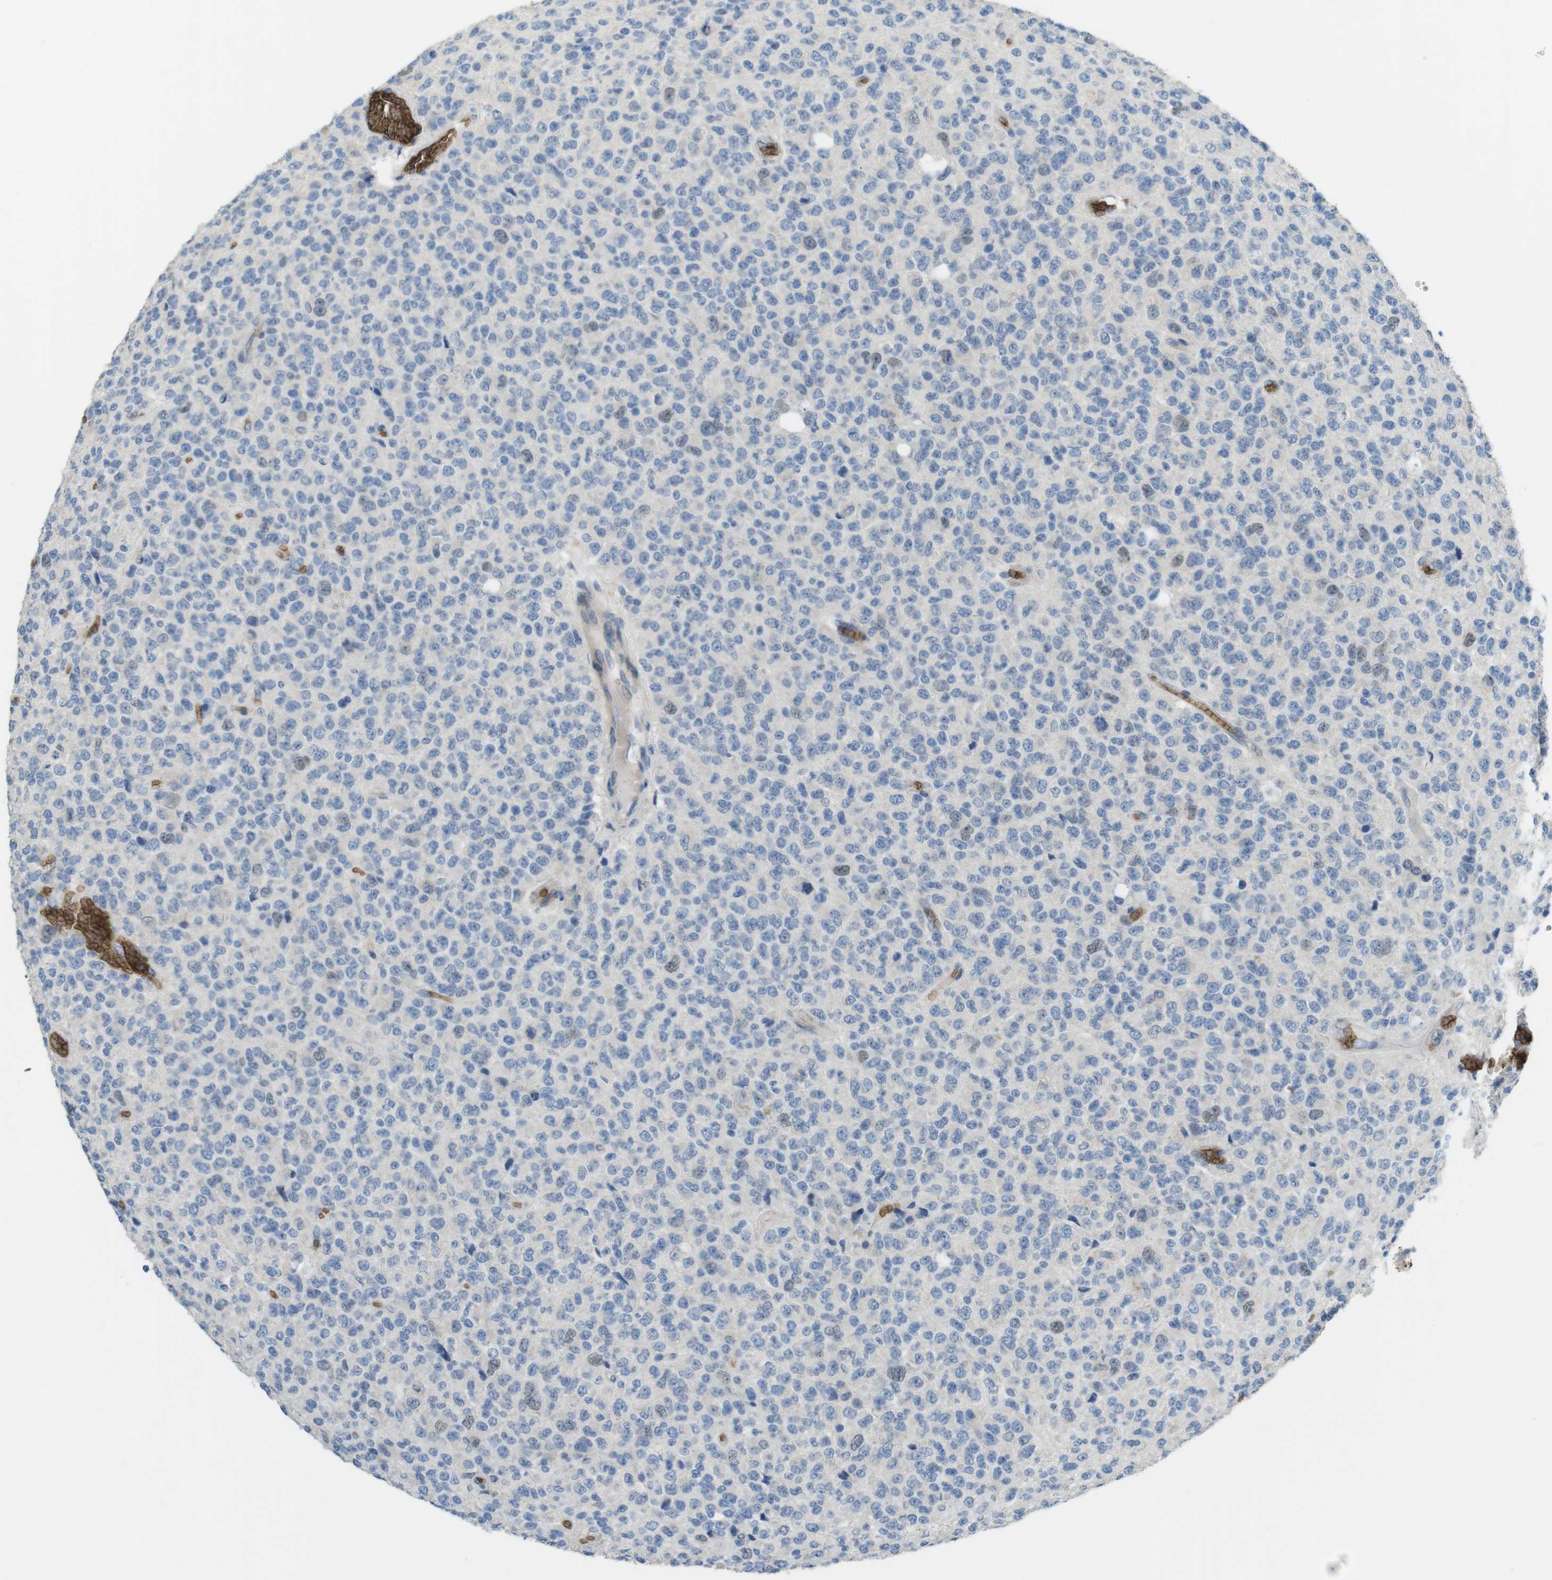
{"staining": {"intensity": "negative", "quantity": "none", "location": "none"}, "tissue": "glioma", "cell_type": "Tumor cells", "image_type": "cancer", "snomed": [{"axis": "morphology", "description": "Glioma, malignant, High grade"}, {"axis": "topography", "description": "pancreas cauda"}], "caption": "A high-resolution micrograph shows immunohistochemistry (IHC) staining of high-grade glioma (malignant), which displays no significant positivity in tumor cells.", "gene": "GYPA", "patient": {"sex": "male", "age": 60}}